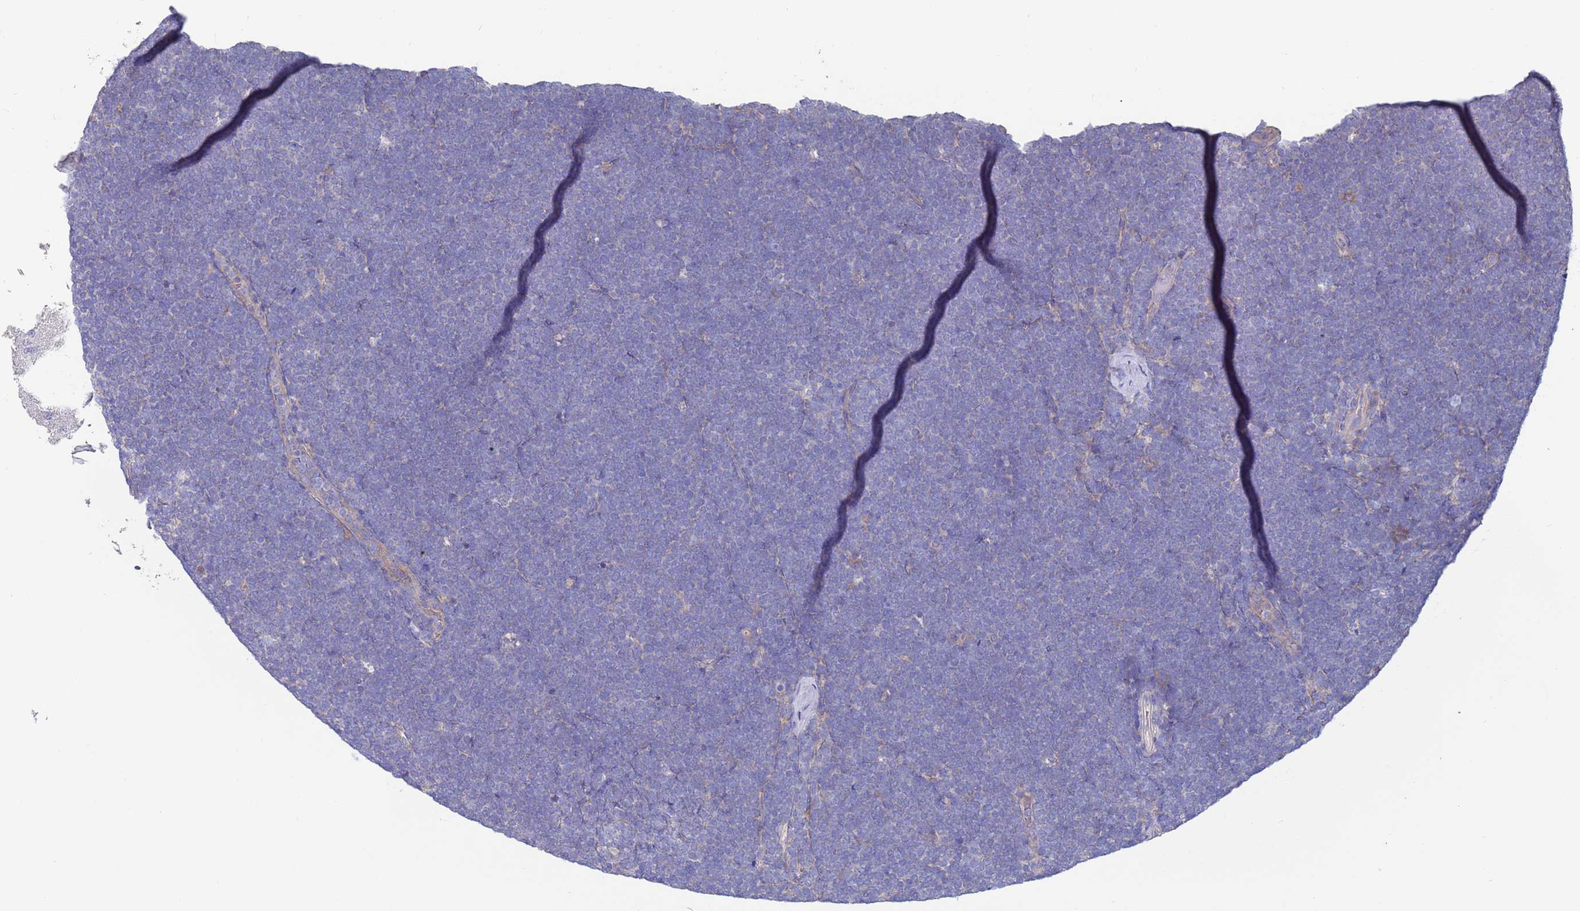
{"staining": {"intensity": "negative", "quantity": "none", "location": "none"}, "tissue": "lymphoma", "cell_type": "Tumor cells", "image_type": "cancer", "snomed": [{"axis": "morphology", "description": "Malignant lymphoma, non-Hodgkin's type, High grade"}, {"axis": "topography", "description": "Lymph node"}], "caption": "There is no significant expression in tumor cells of malignant lymphoma, non-Hodgkin's type (high-grade). The staining is performed using DAB (3,3'-diaminobenzidine) brown chromogen with nuclei counter-stained in using hematoxylin.", "gene": "KRTCAP3", "patient": {"sex": "male", "age": 13}}